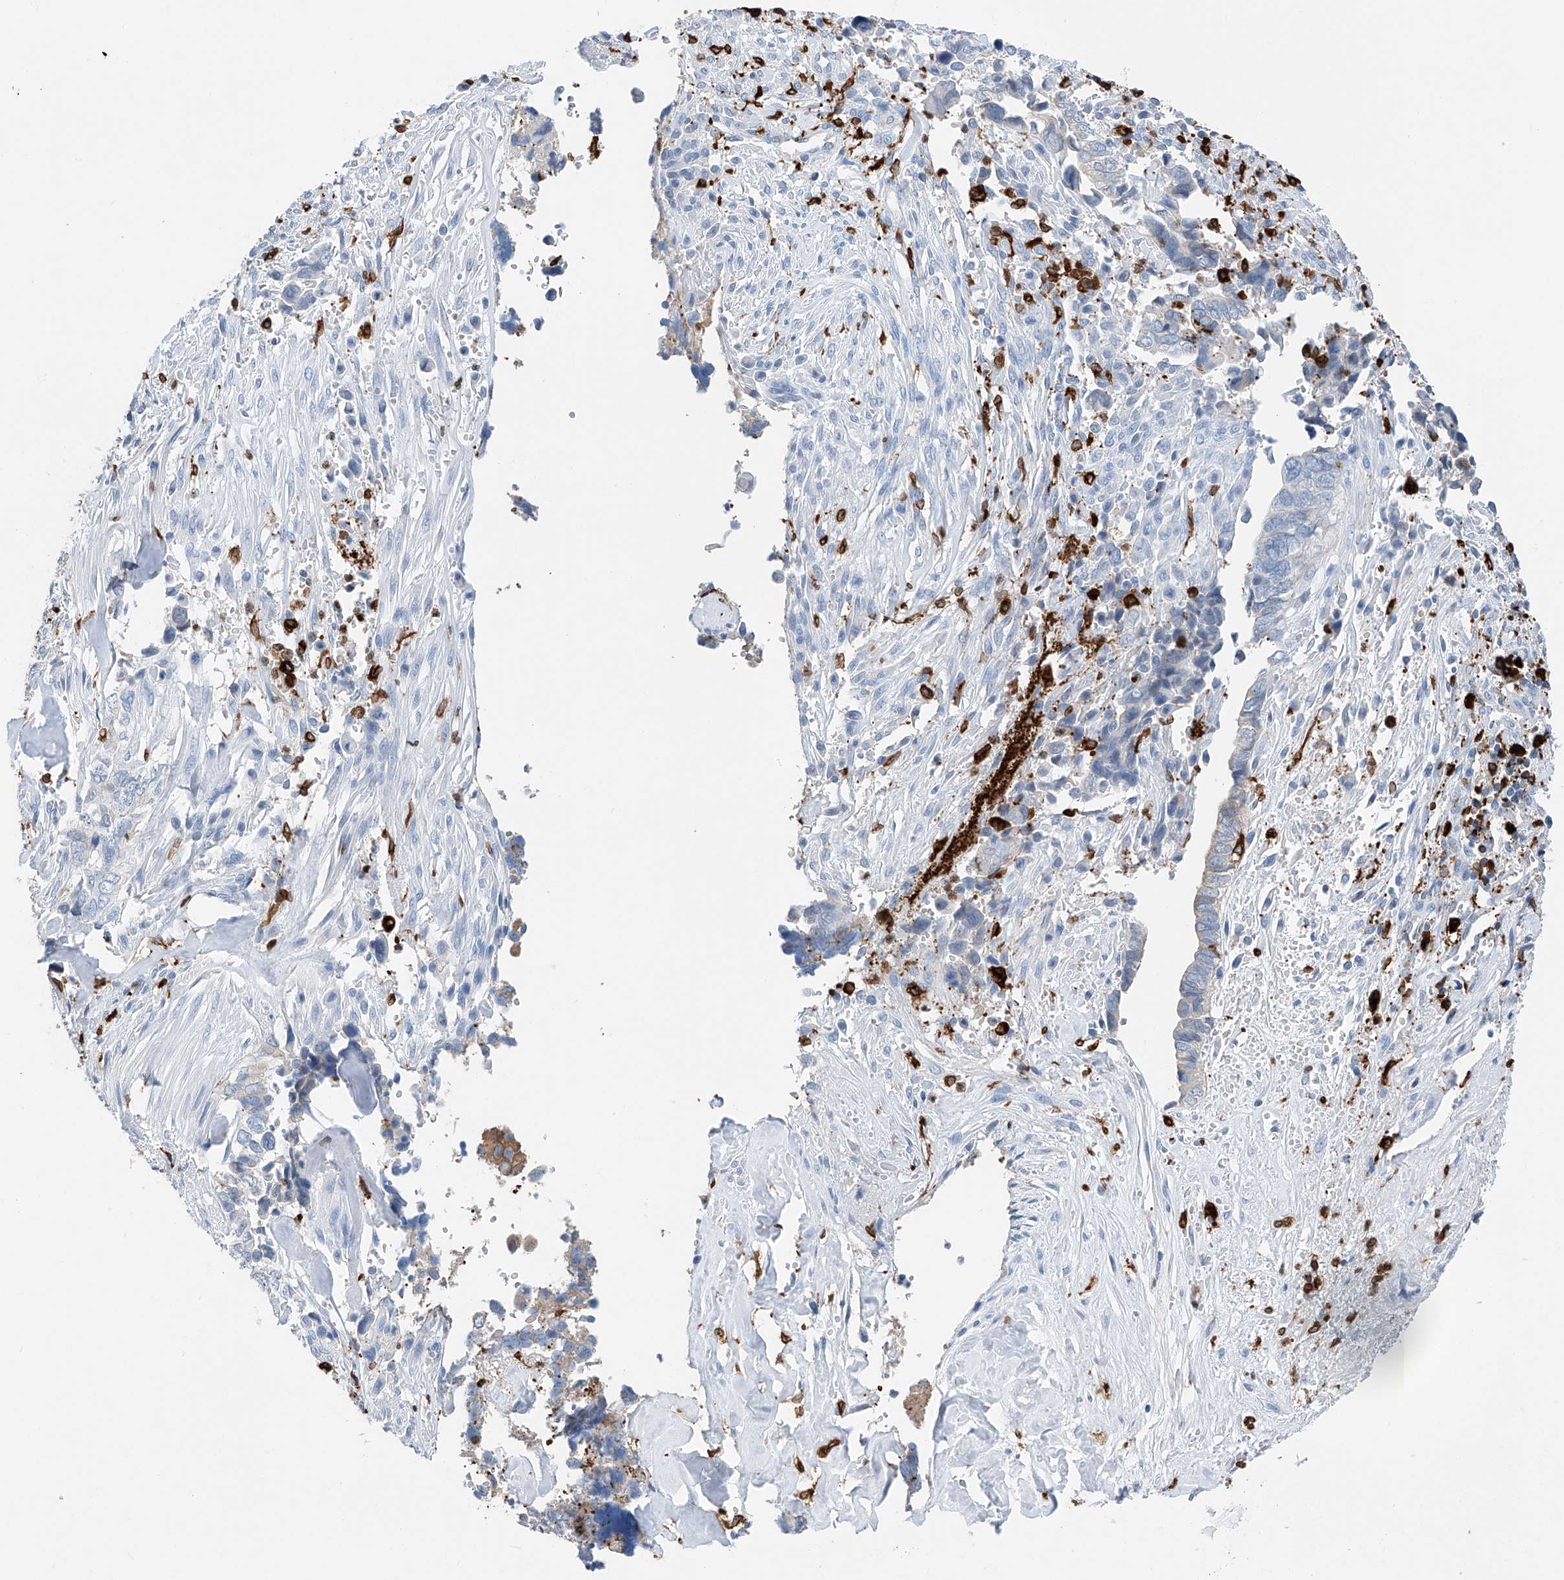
{"staining": {"intensity": "negative", "quantity": "none", "location": "none"}, "tissue": "liver cancer", "cell_type": "Tumor cells", "image_type": "cancer", "snomed": [{"axis": "morphology", "description": "Cholangiocarcinoma"}, {"axis": "topography", "description": "Liver"}], "caption": "Protein analysis of liver cholangiocarcinoma displays no significant positivity in tumor cells. Brightfield microscopy of immunohistochemistry (IHC) stained with DAB (3,3'-diaminobenzidine) (brown) and hematoxylin (blue), captured at high magnification.", "gene": "TBXAS1", "patient": {"sex": "female", "age": 79}}